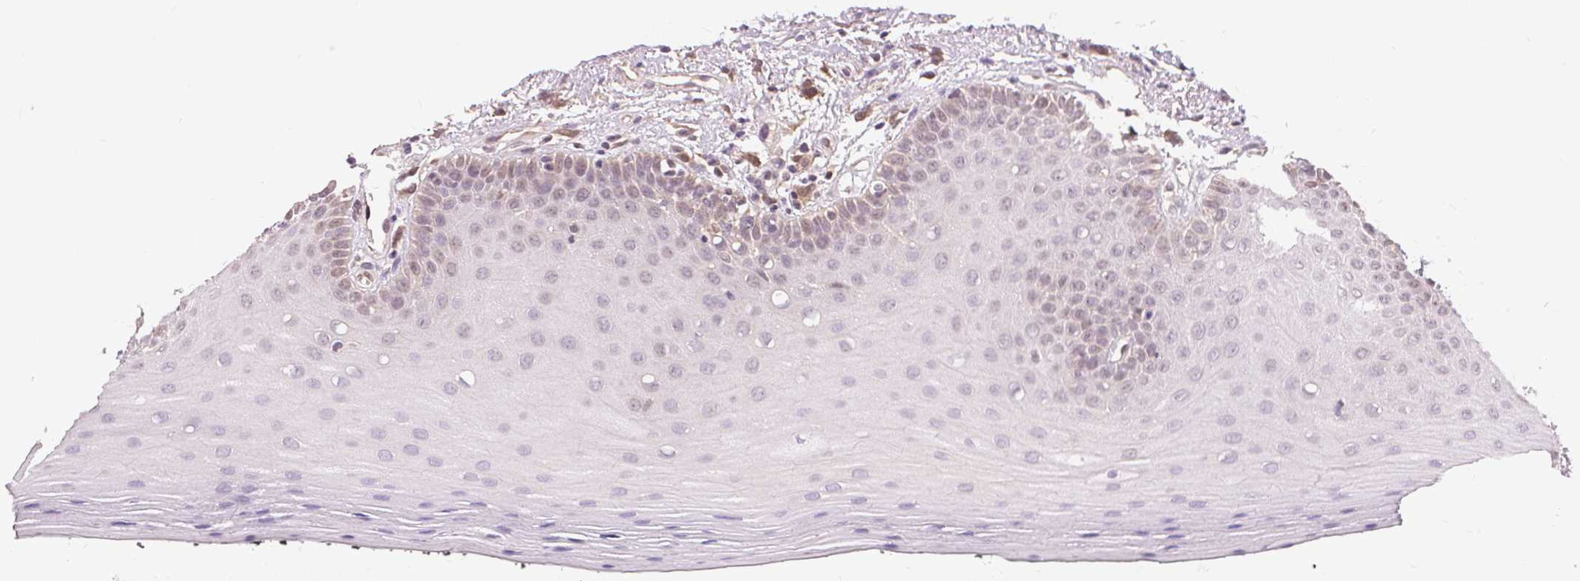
{"staining": {"intensity": "weak", "quantity": "<25%", "location": "cytoplasmic/membranous"}, "tissue": "oral mucosa", "cell_type": "Squamous epithelial cells", "image_type": "normal", "snomed": [{"axis": "morphology", "description": "Normal tissue, NOS"}, {"axis": "morphology", "description": "Normal morphology"}, {"axis": "topography", "description": "Oral tissue"}], "caption": "Protein analysis of benign oral mucosa reveals no significant positivity in squamous epithelial cells.", "gene": "TMEM273", "patient": {"sex": "female", "age": 76}}